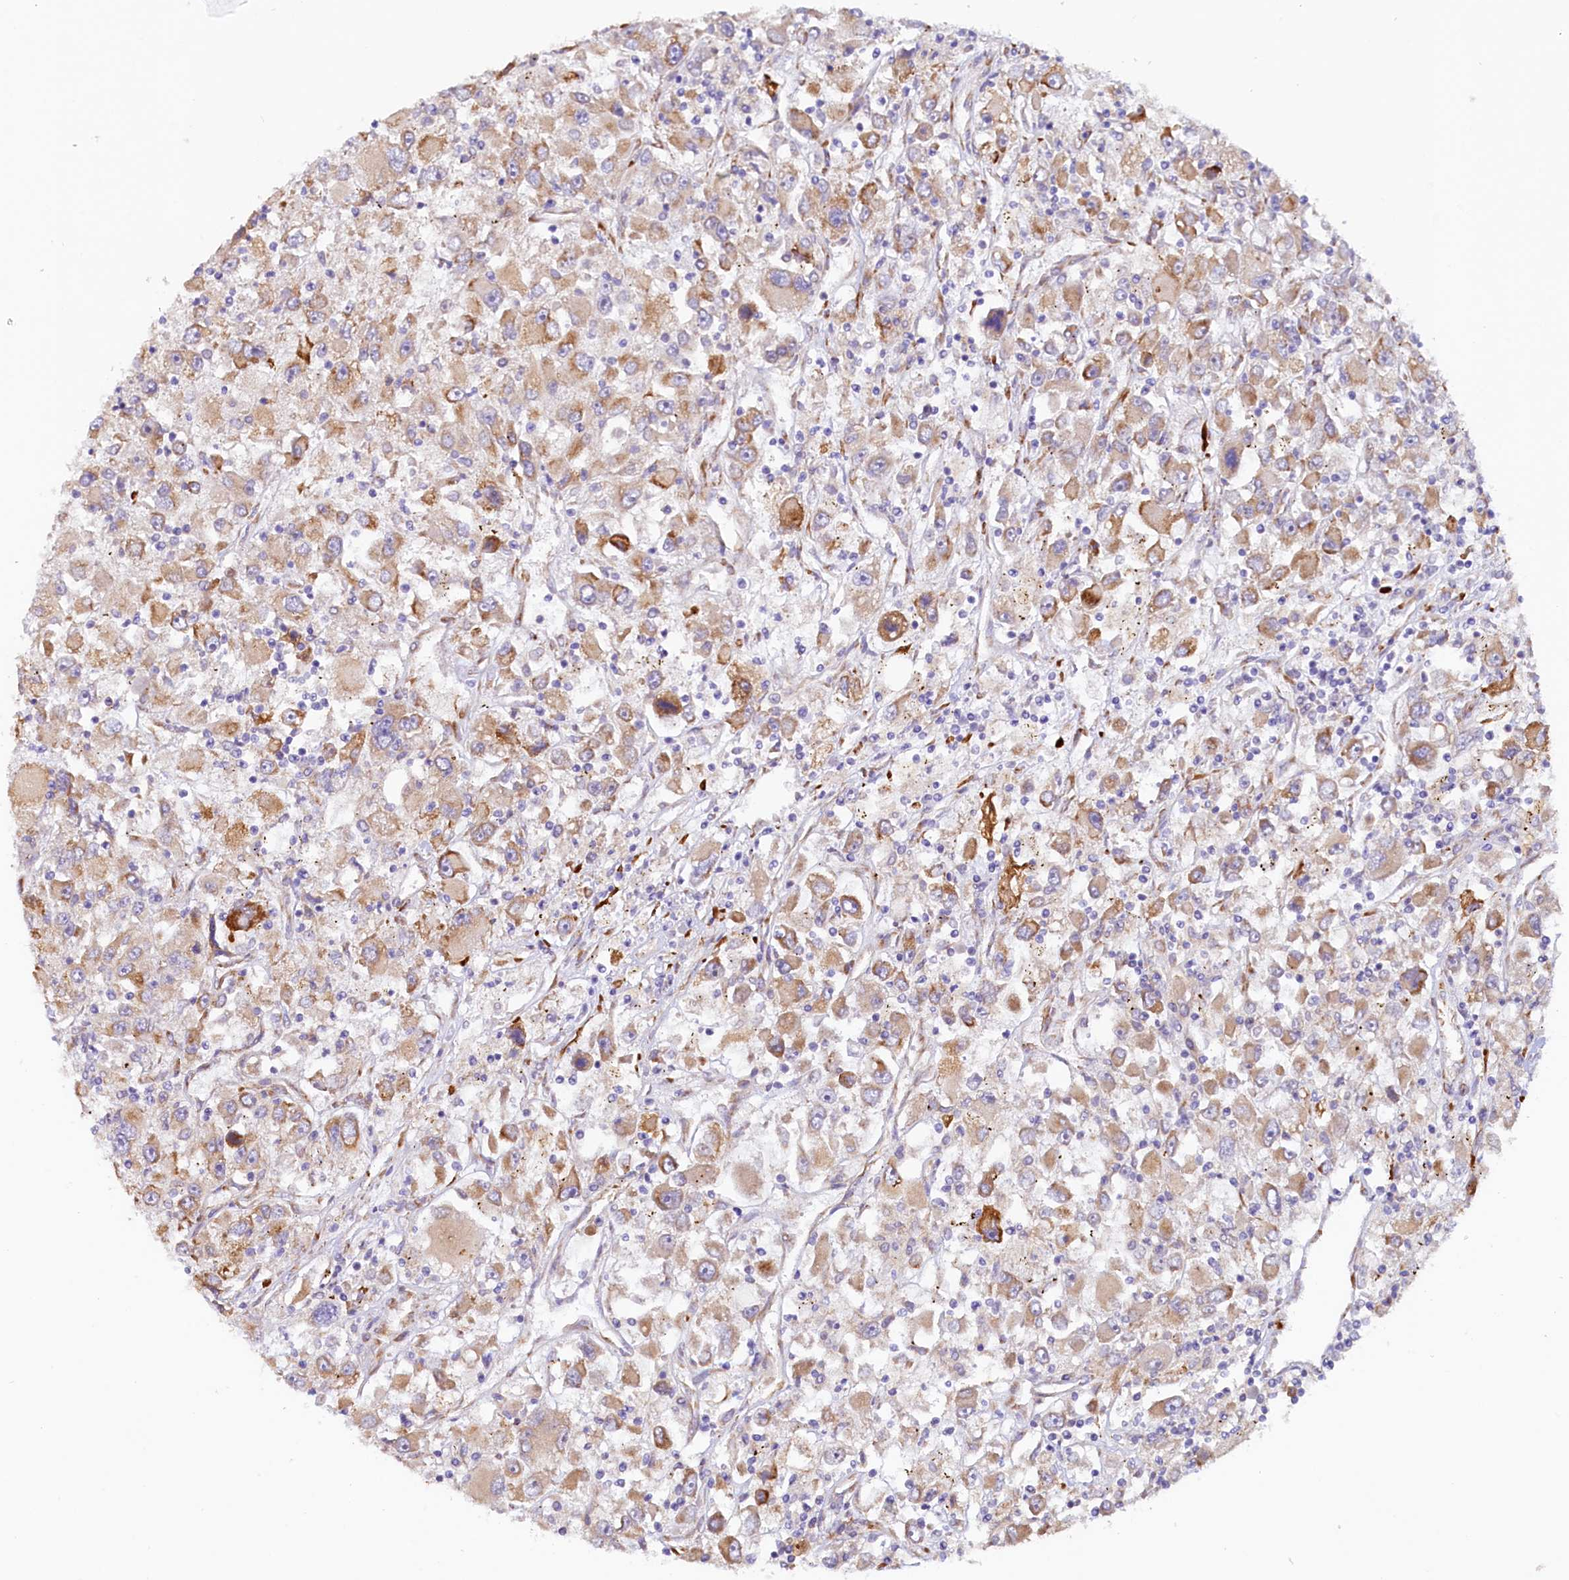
{"staining": {"intensity": "weak", "quantity": ">75%", "location": "cytoplasmic/membranous"}, "tissue": "renal cancer", "cell_type": "Tumor cells", "image_type": "cancer", "snomed": [{"axis": "morphology", "description": "Adenocarcinoma, NOS"}, {"axis": "topography", "description": "Kidney"}], "caption": "Immunohistochemical staining of renal cancer (adenocarcinoma) displays low levels of weak cytoplasmic/membranous protein staining in approximately >75% of tumor cells.", "gene": "SSC5D", "patient": {"sex": "female", "age": 52}}